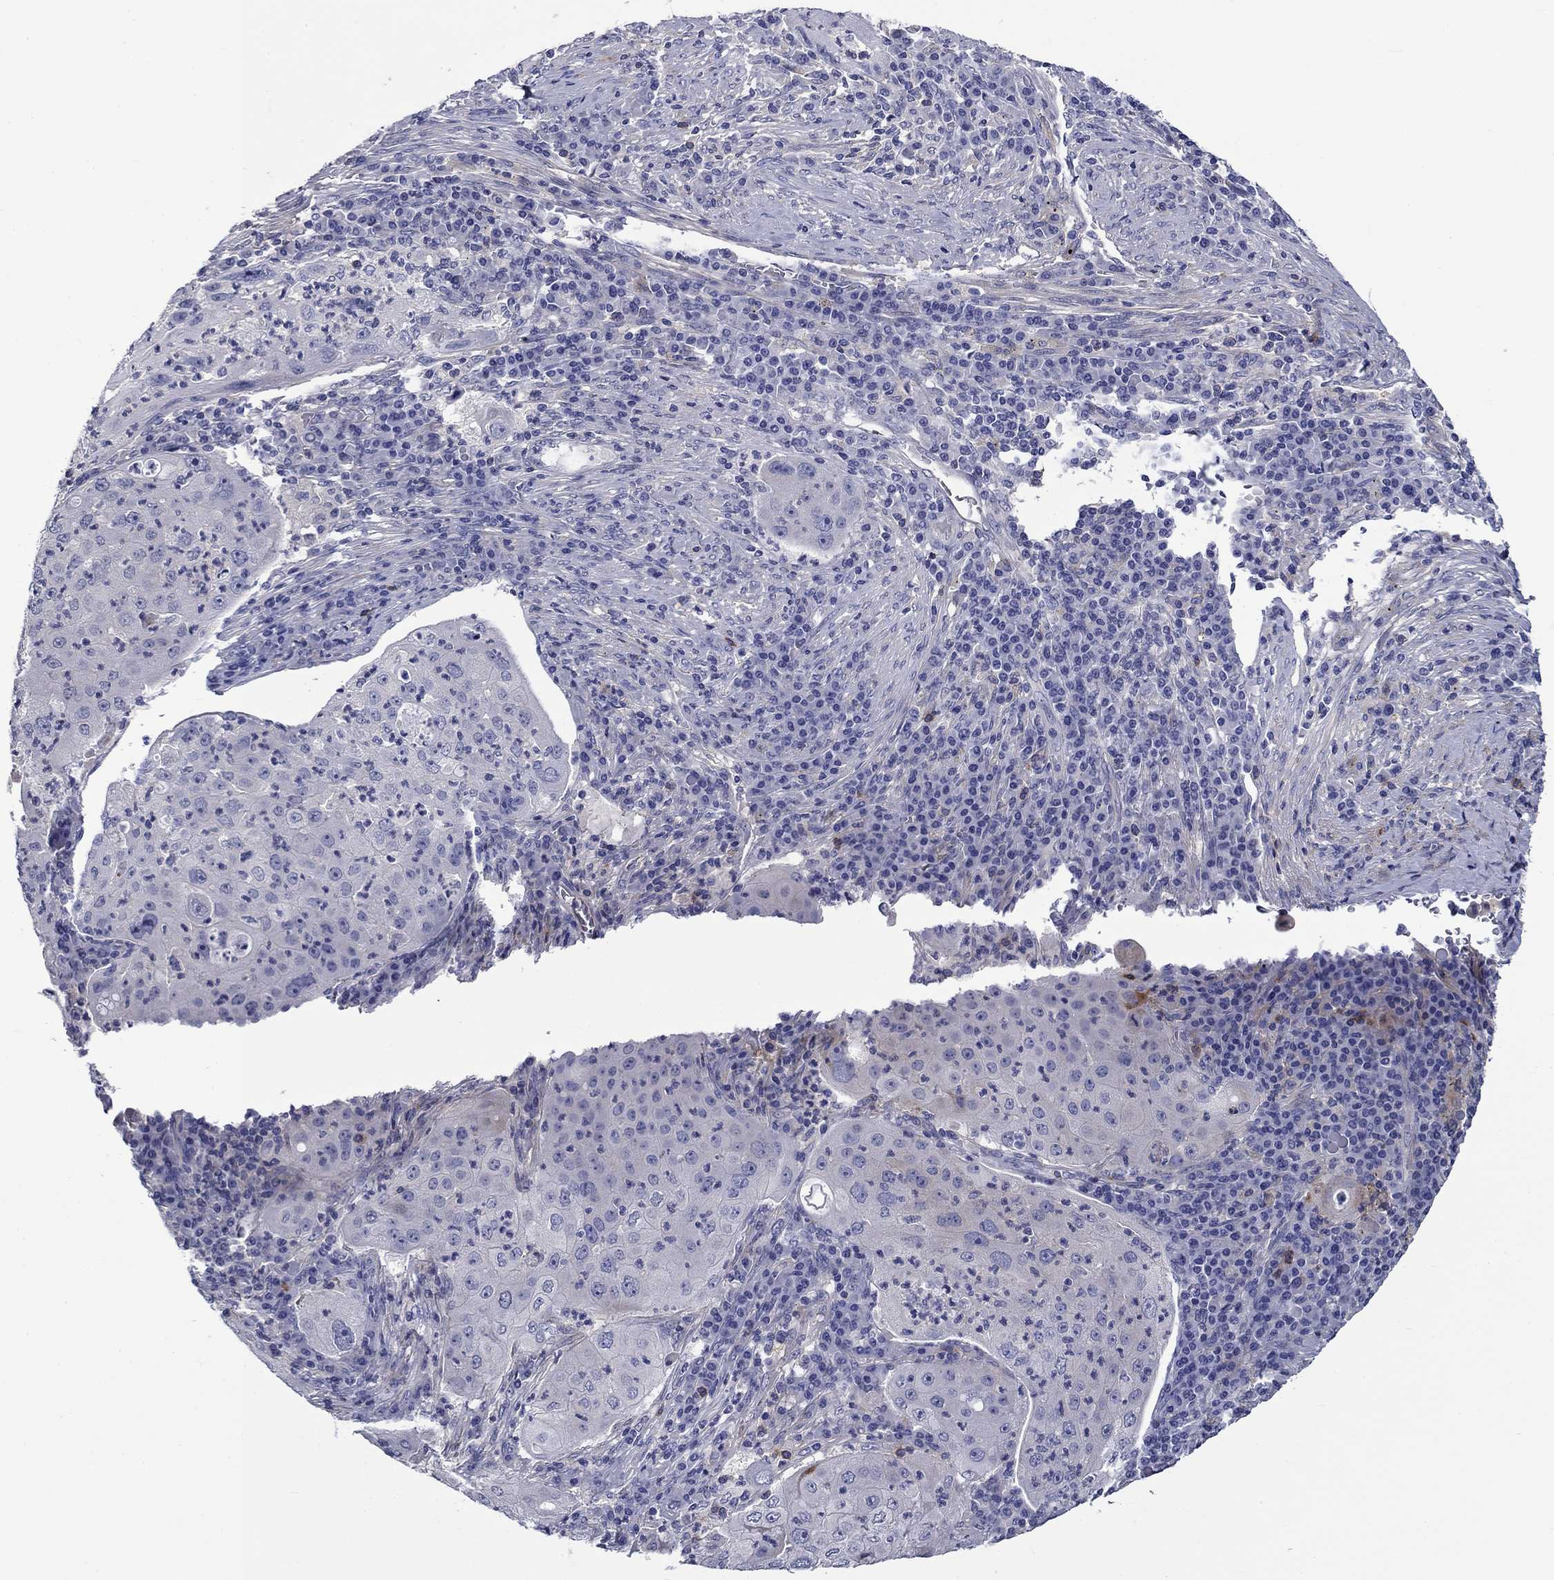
{"staining": {"intensity": "negative", "quantity": "none", "location": "none"}, "tissue": "lung cancer", "cell_type": "Tumor cells", "image_type": "cancer", "snomed": [{"axis": "morphology", "description": "Squamous cell carcinoma, NOS"}, {"axis": "topography", "description": "Lung"}], "caption": "This photomicrograph is of lung cancer (squamous cell carcinoma) stained with immunohistochemistry (IHC) to label a protein in brown with the nuclei are counter-stained blue. There is no expression in tumor cells.", "gene": "CNDP1", "patient": {"sex": "female", "age": 59}}